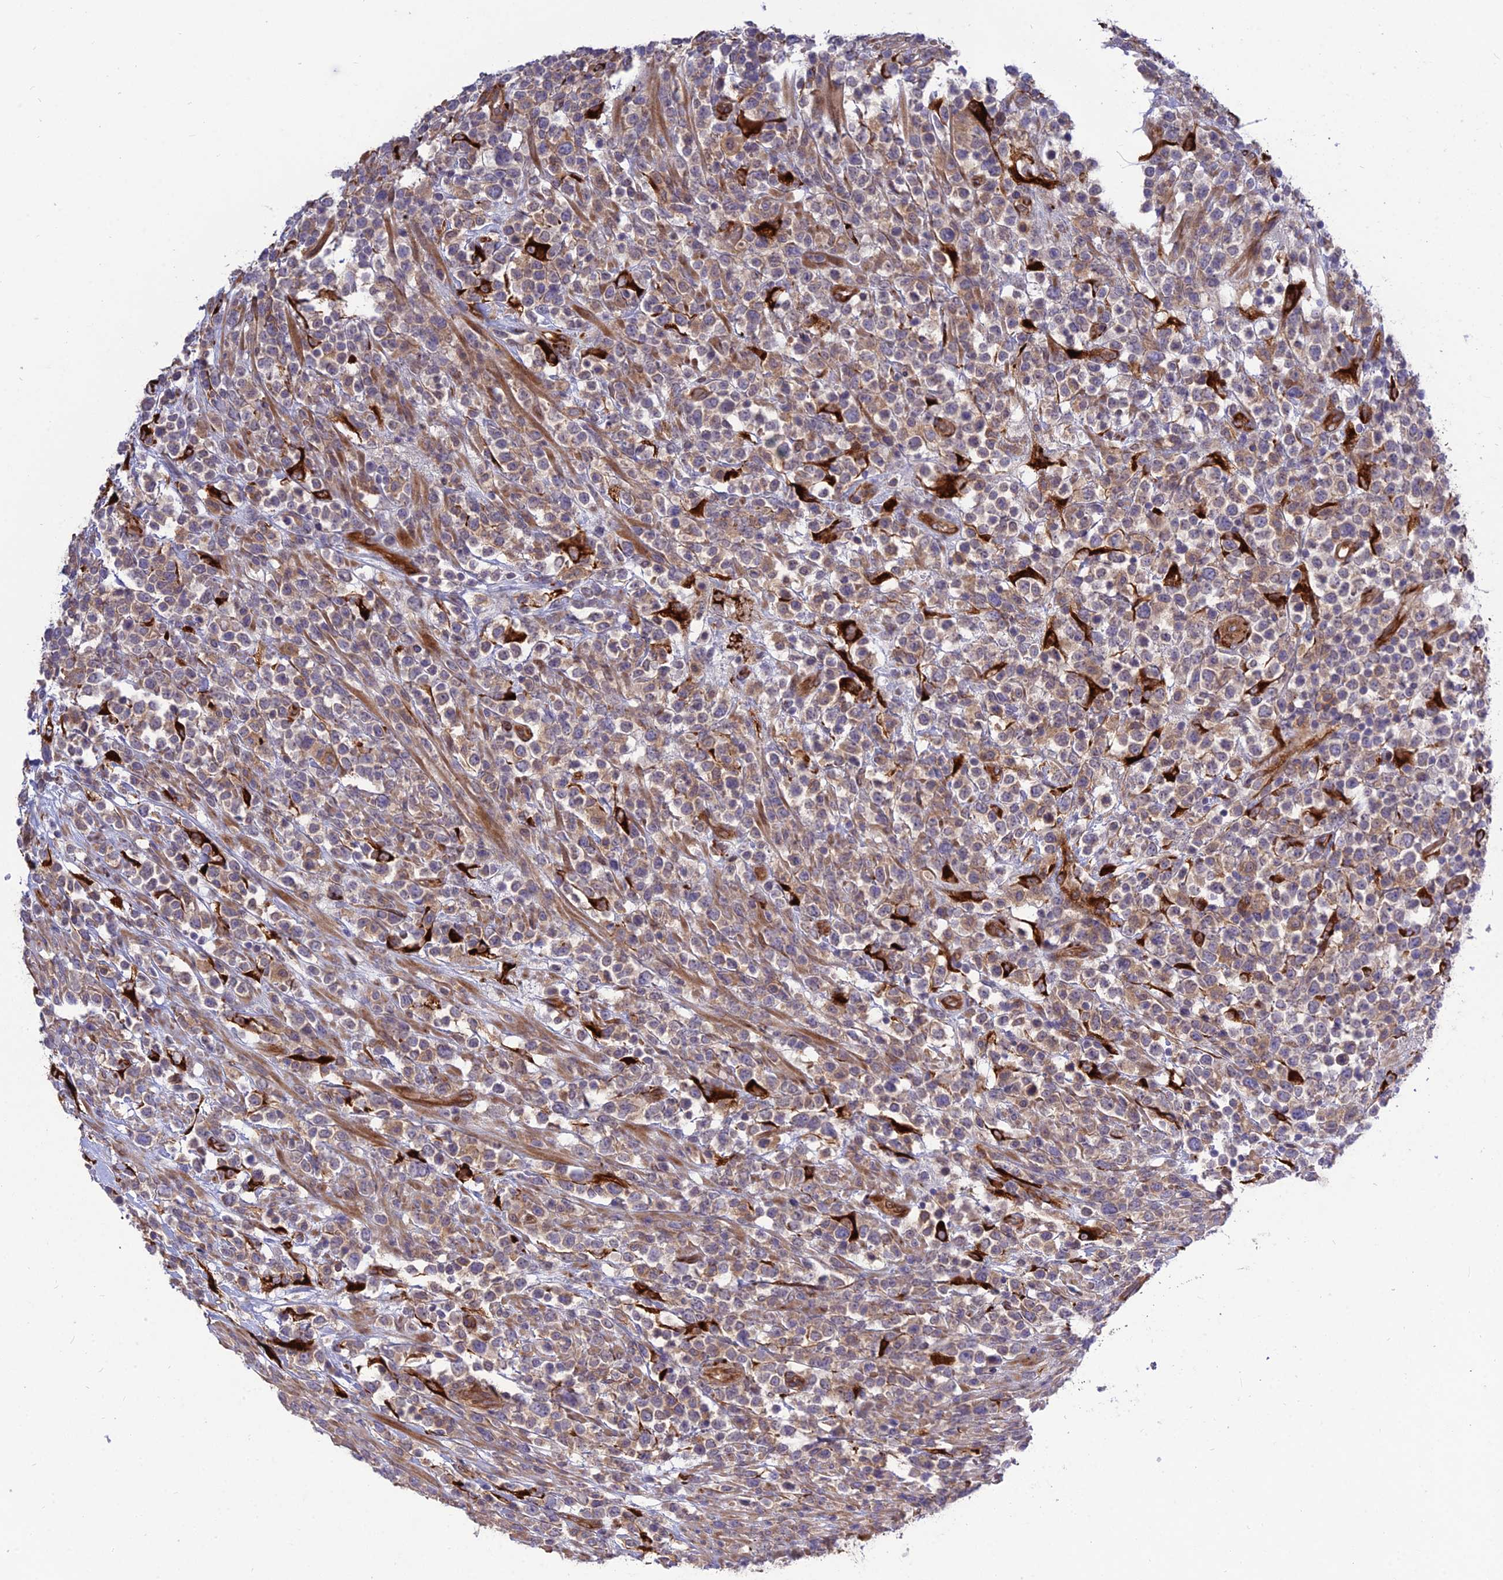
{"staining": {"intensity": "weak", "quantity": "25%-75%", "location": "cytoplasmic/membranous"}, "tissue": "lymphoma", "cell_type": "Tumor cells", "image_type": "cancer", "snomed": [{"axis": "morphology", "description": "Malignant lymphoma, non-Hodgkin's type, High grade"}, {"axis": "topography", "description": "Colon"}], "caption": "Approximately 25%-75% of tumor cells in malignant lymphoma, non-Hodgkin's type (high-grade) show weak cytoplasmic/membranous protein staining as visualized by brown immunohistochemical staining.", "gene": "CRTAP", "patient": {"sex": "female", "age": 53}}